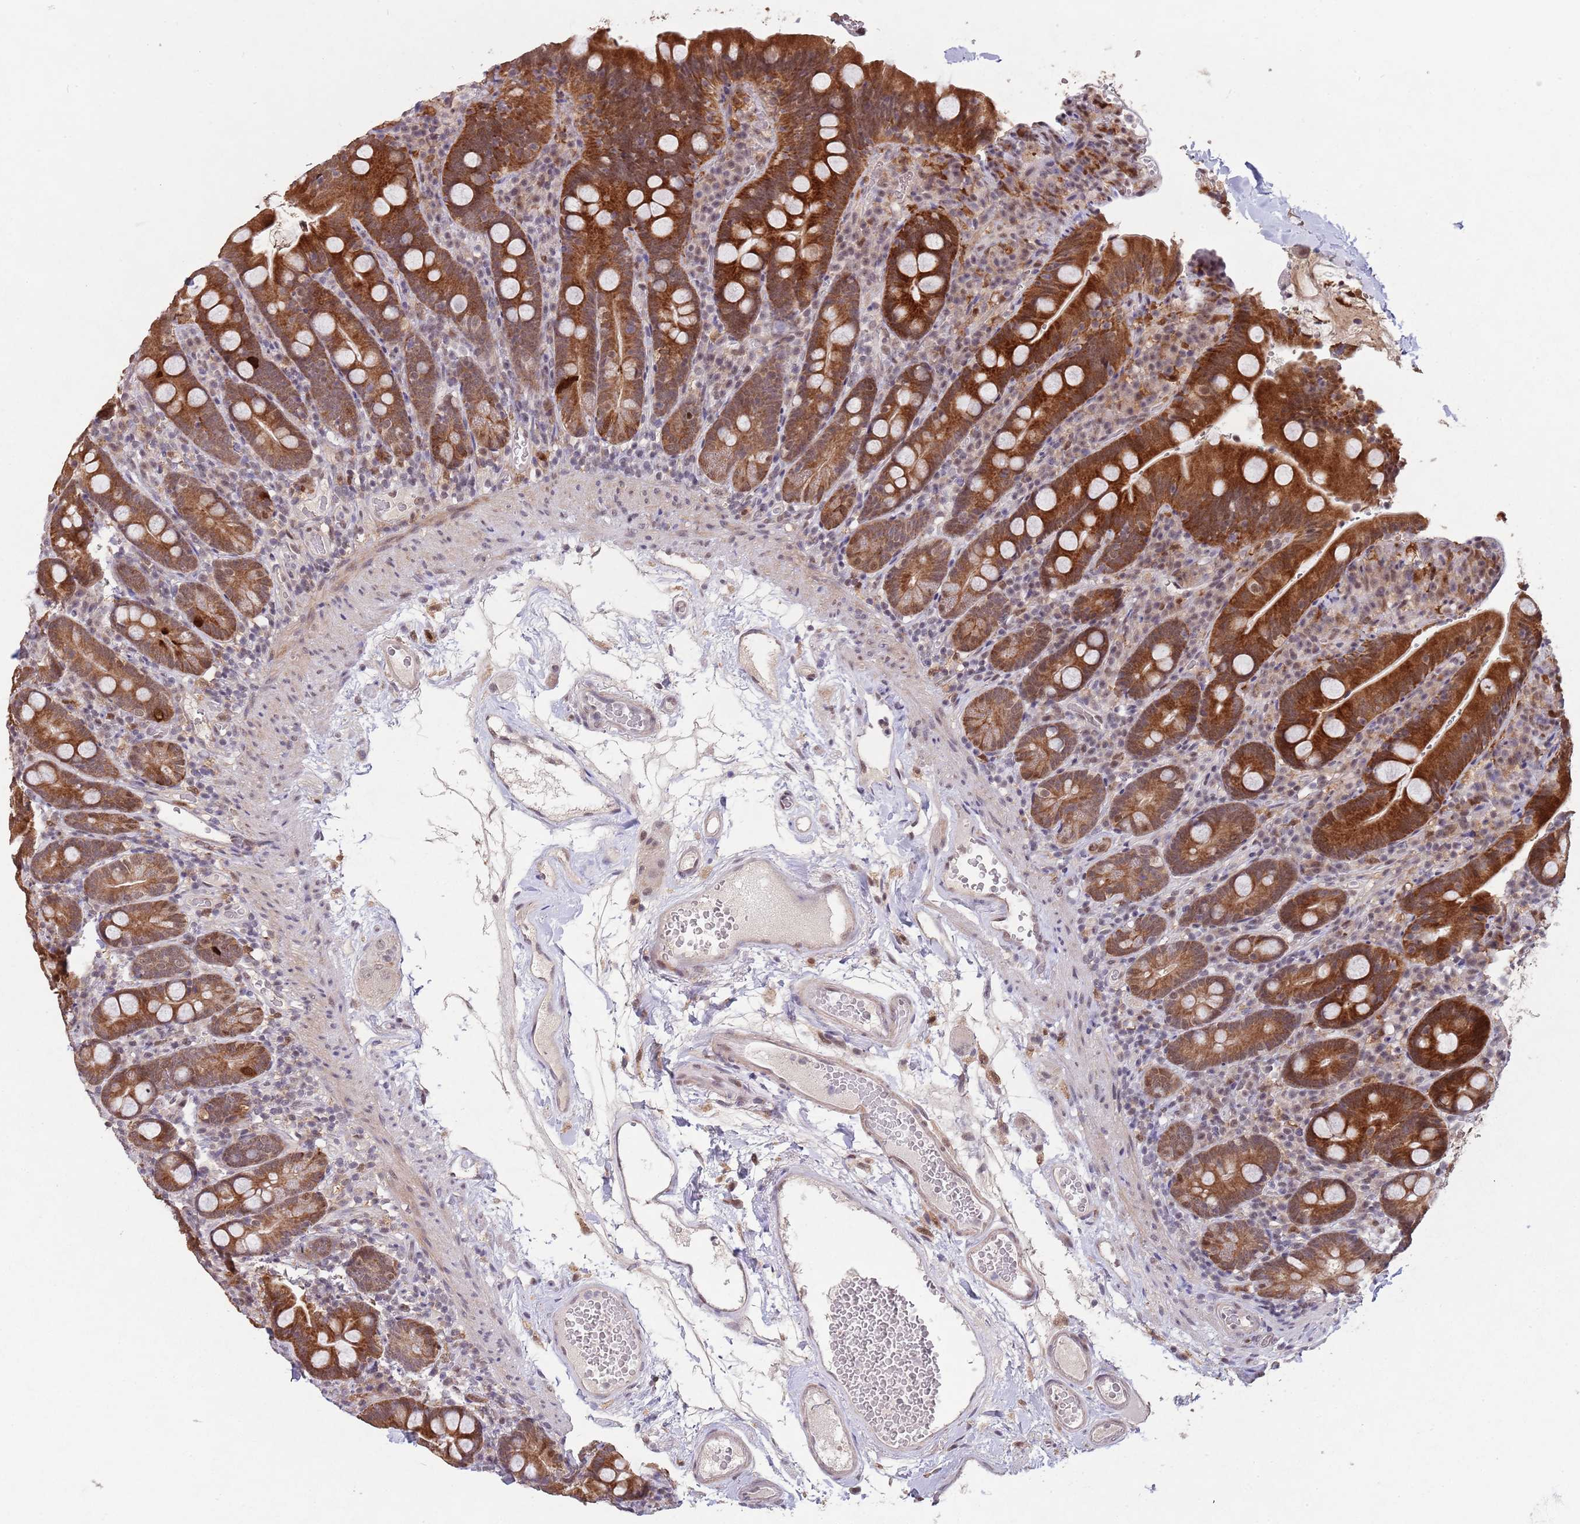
{"staining": {"intensity": "strong", "quantity": ">75%", "location": "cytoplasmic/membranous"}, "tissue": "duodenum", "cell_type": "Glandular cells", "image_type": "normal", "snomed": [{"axis": "morphology", "description": "Normal tissue, NOS"}, {"axis": "topography", "description": "Duodenum"}], "caption": "An IHC image of benign tissue is shown. Protein staining in brown labels strong cytoplasmic/membranous positivity in duodenum within glandular cells.", "gene": "ZNF639", "patient": {"sex": "female", "age": 67}}